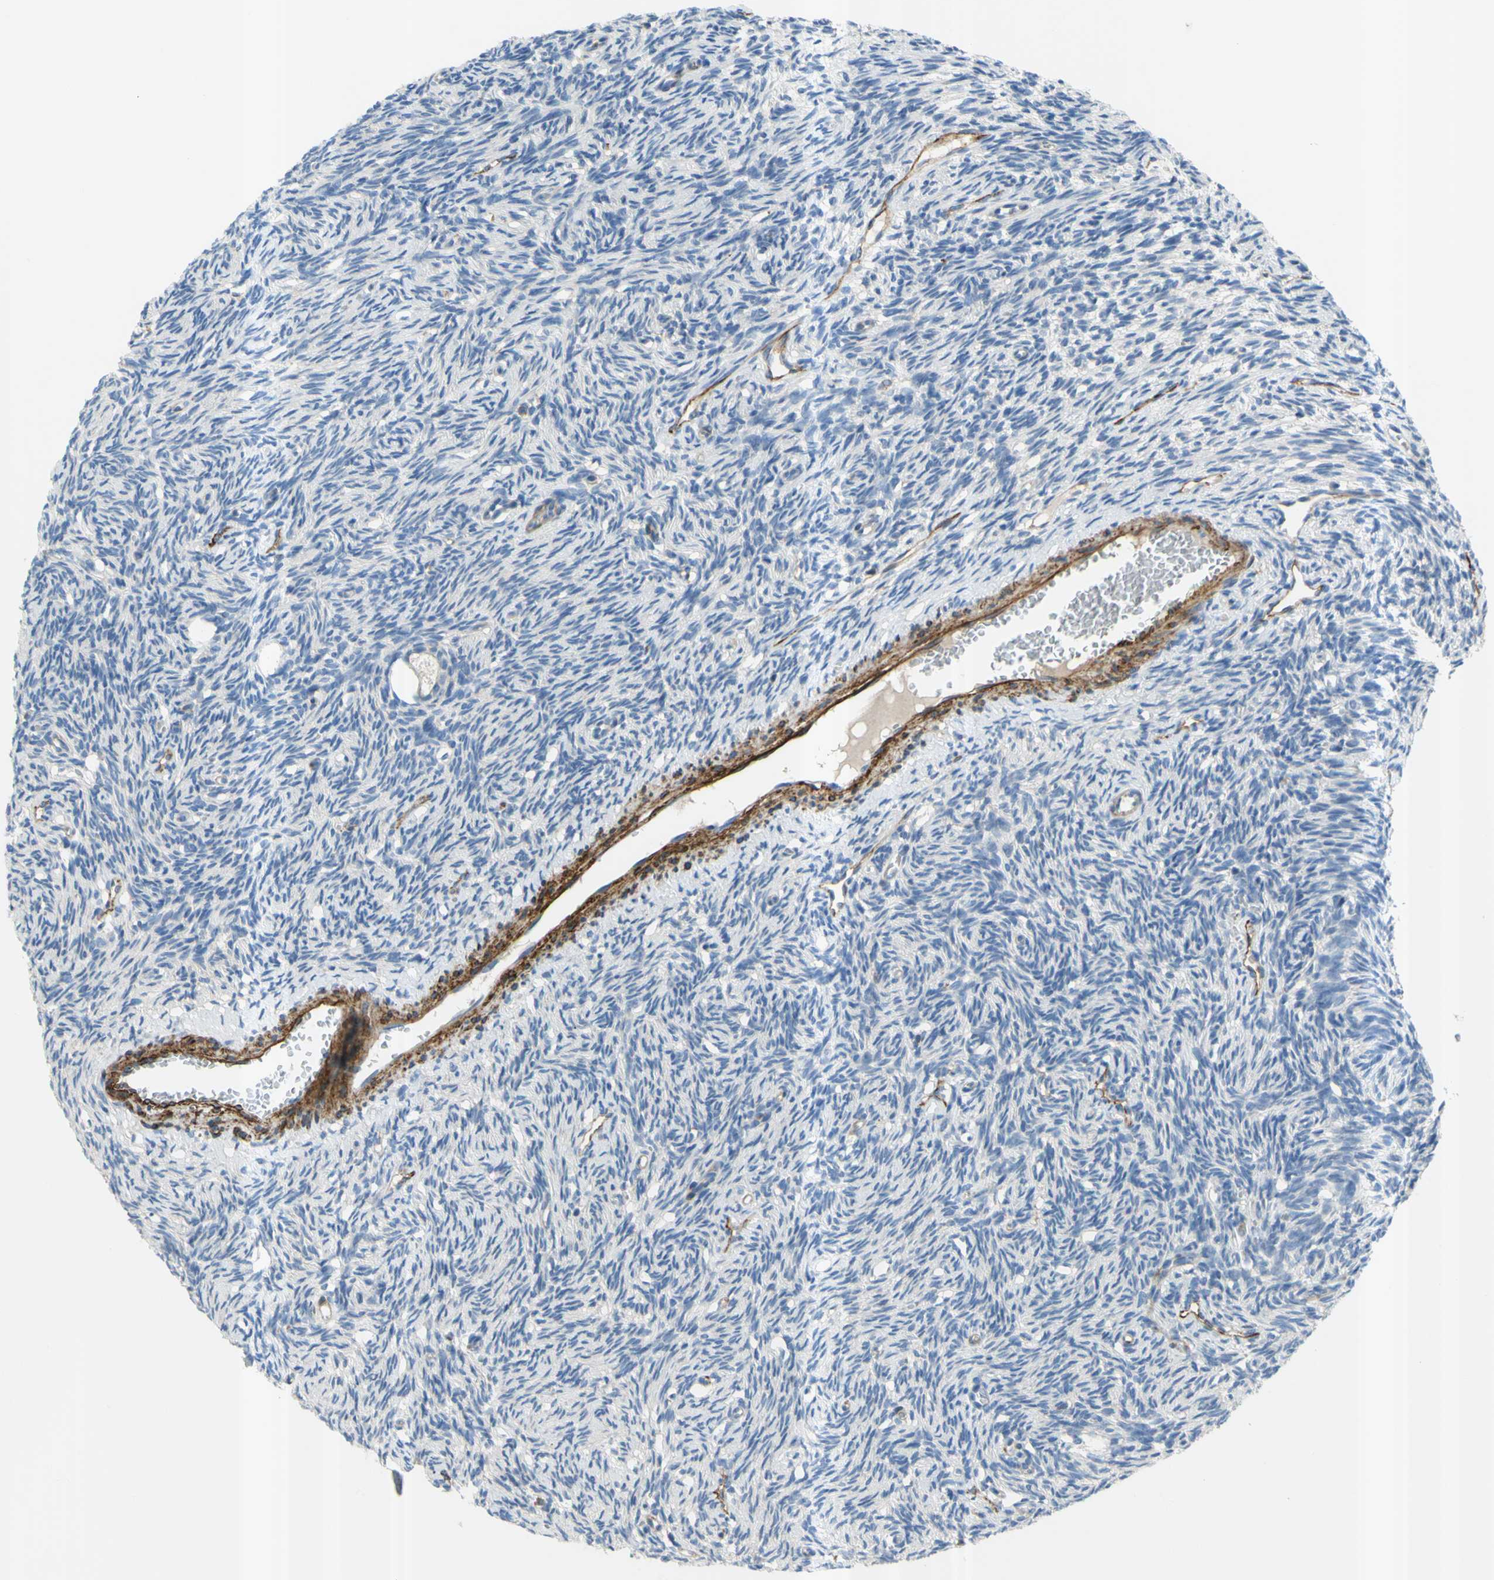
{"staining": {"intensity": "negative", "quantity": "none", "location": "none"}, "tissue": "ovary", "cell_type": "Follicle cells", "image_type": "normal", "snomed": [{"axis": "morphology", "description": "Normal tissue, NOS"}, {"axis": "topography", "description": "Ovary"}], "caption": "Immunohistochemistry of benign human ovary displays no expression in follicle cells. Brightfield microscopy of IHC stained with DAB (3,3'-diaminobenzidine) (brown) and hematoxylin (blue), captured at high magnification.", "gene": "PRRG2", "patient": {"sex": "female", "age": 33}}